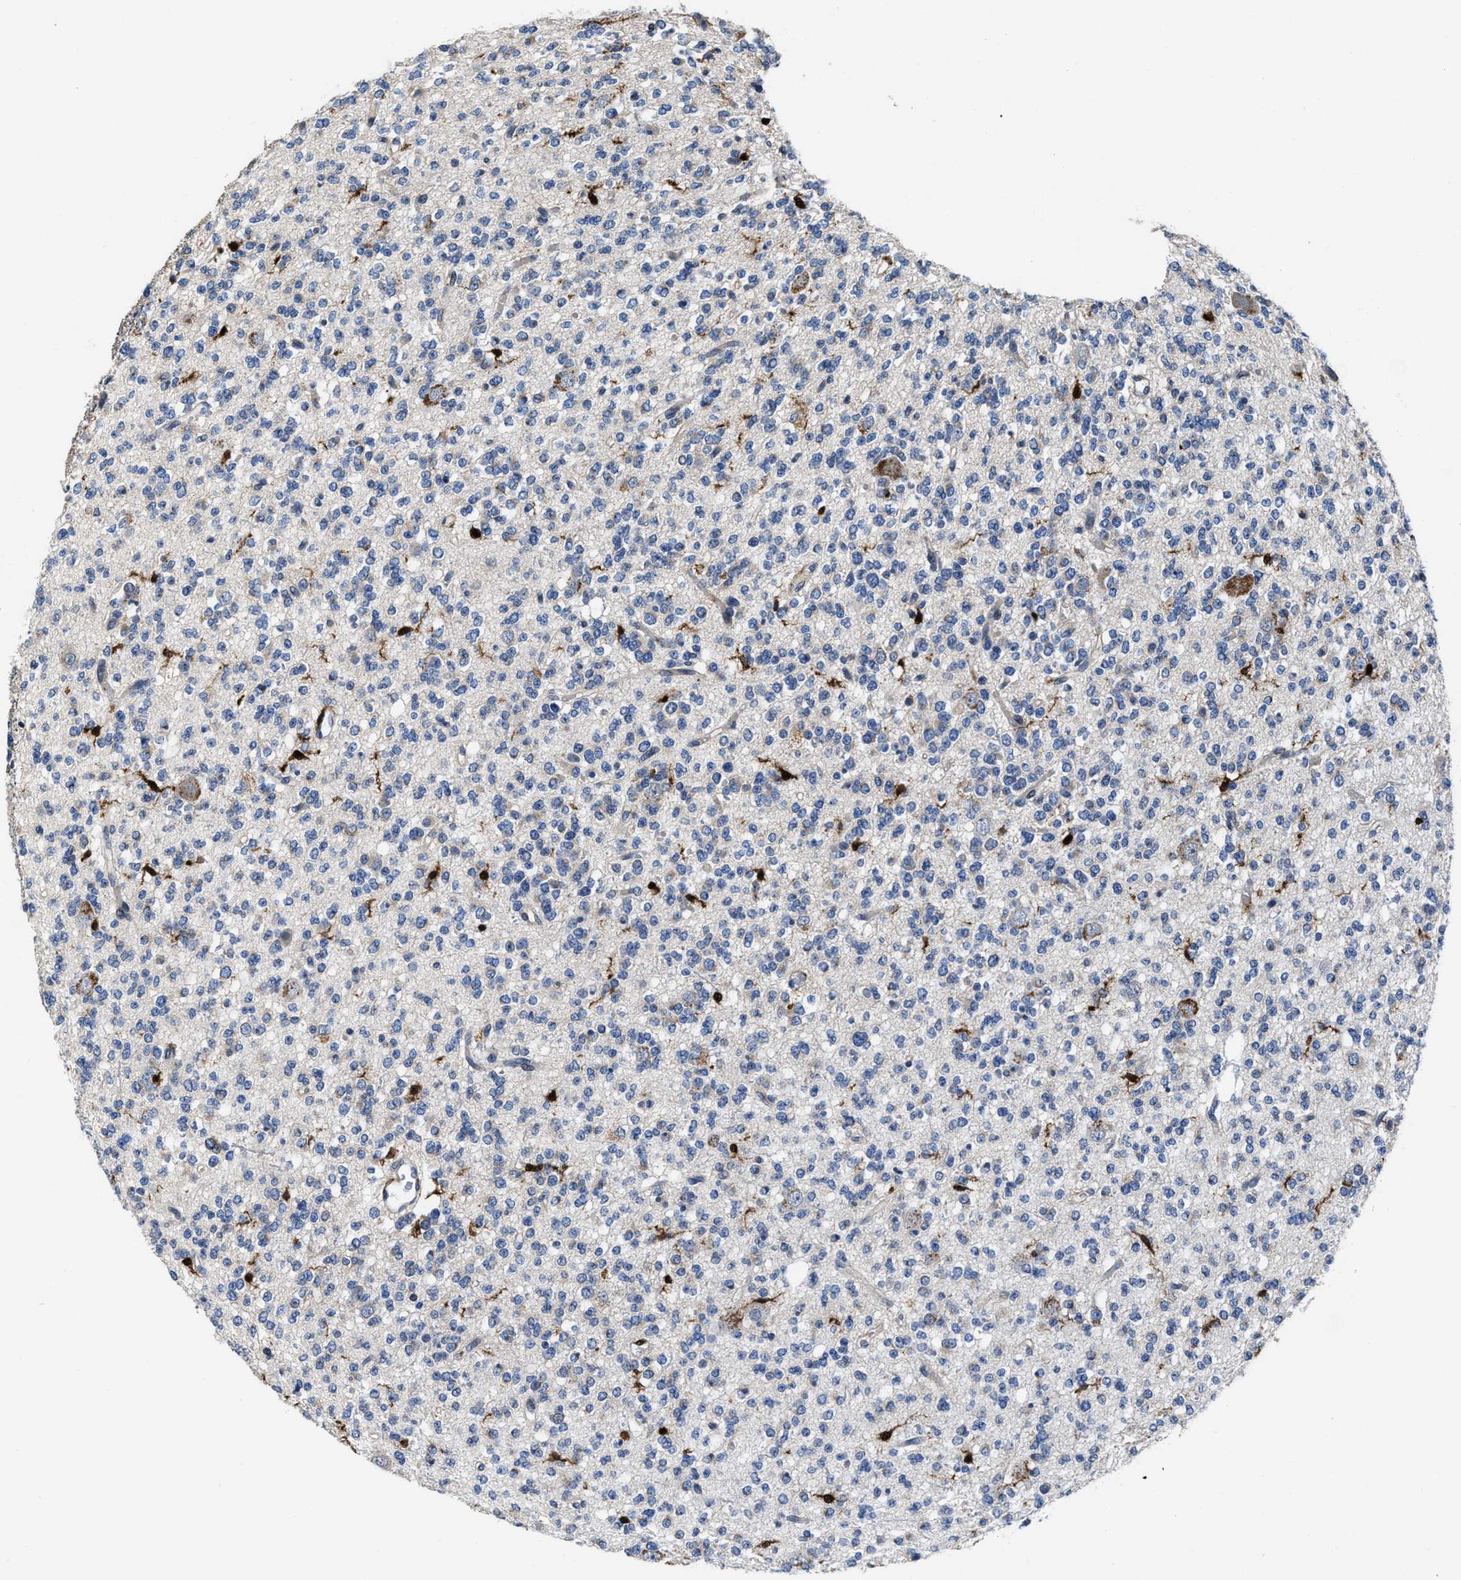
{"staining": {"intensity": "negative", "quantity": "none", "location": "none"}, "tissue": "glioma", "cell_type": "Tumor cells", "image_type": "cancer", "snomed": [{"axis": "morphology", "description": "Glioma, malignant, Low grade"}, {"axis": "topography", "description": "Brain"}], "caption": "This is a photomicrograph of IHC staining of glioma, which shows no positivity in tumor cells.", "gene": "RGS10", "patient": {"sex": "male", "age": 38}}